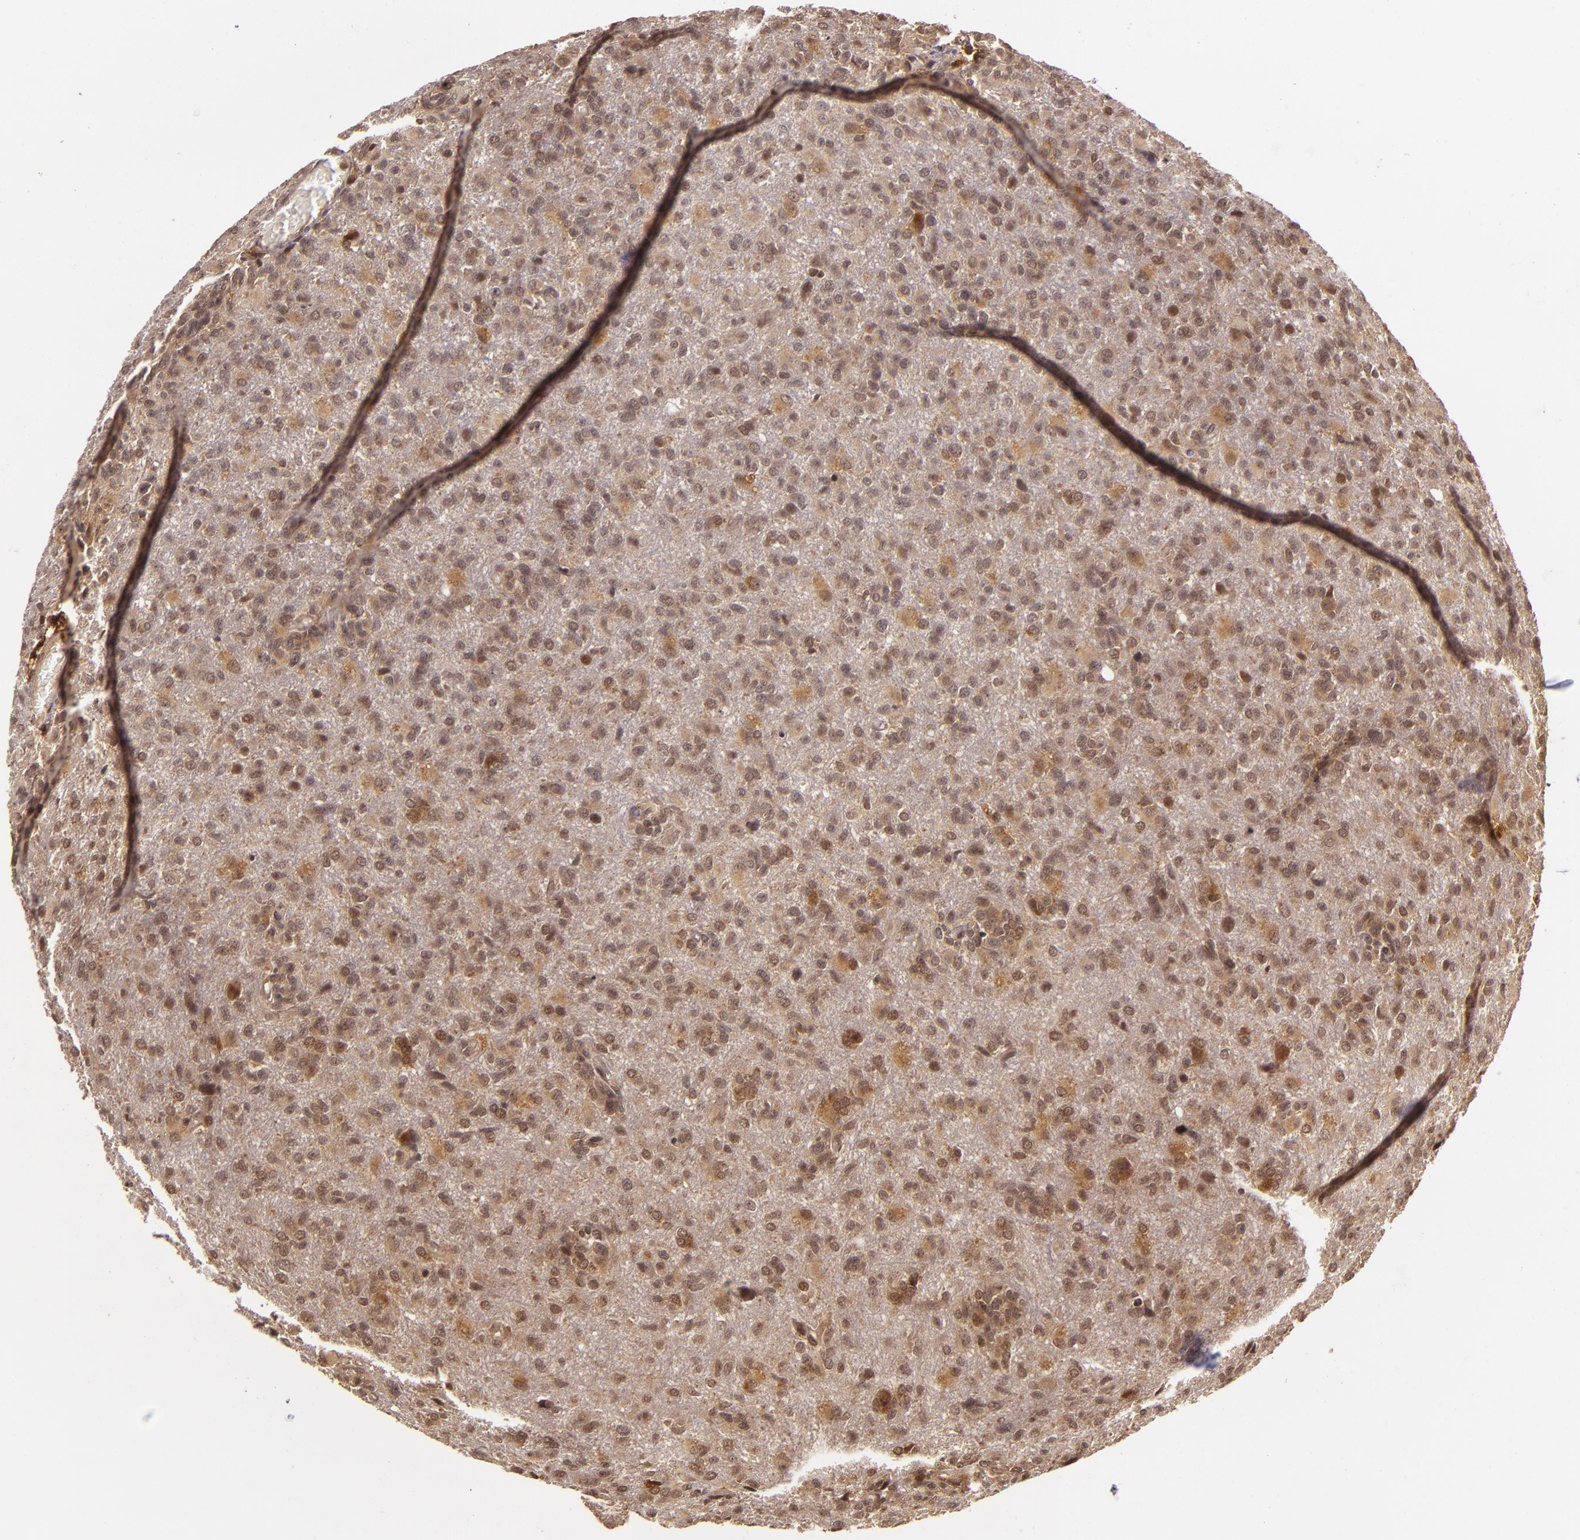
{"staining": {"intensity": "weak", "quantity": ">75%", "location": "cytoplasmic/membranous,nuclear"}, "tissue": "glioma", "cell_type": "Tumor cells", "image_type": "cancer", "snomed": [{"axis": "morphology", "description": "Glioma, malignant, High grade"}, {"axis": "topography", "description": "Brain"}], "caption": "Weak cytoplasmic/membranous and nuclear staining for a protein is identified in approximately >75% of tumor cells of malignant glioma (high-grade) using immunohistochemistry (IHC).", "gene": "TXNRD2", "patient": {"sex": "male", "age": 68}}